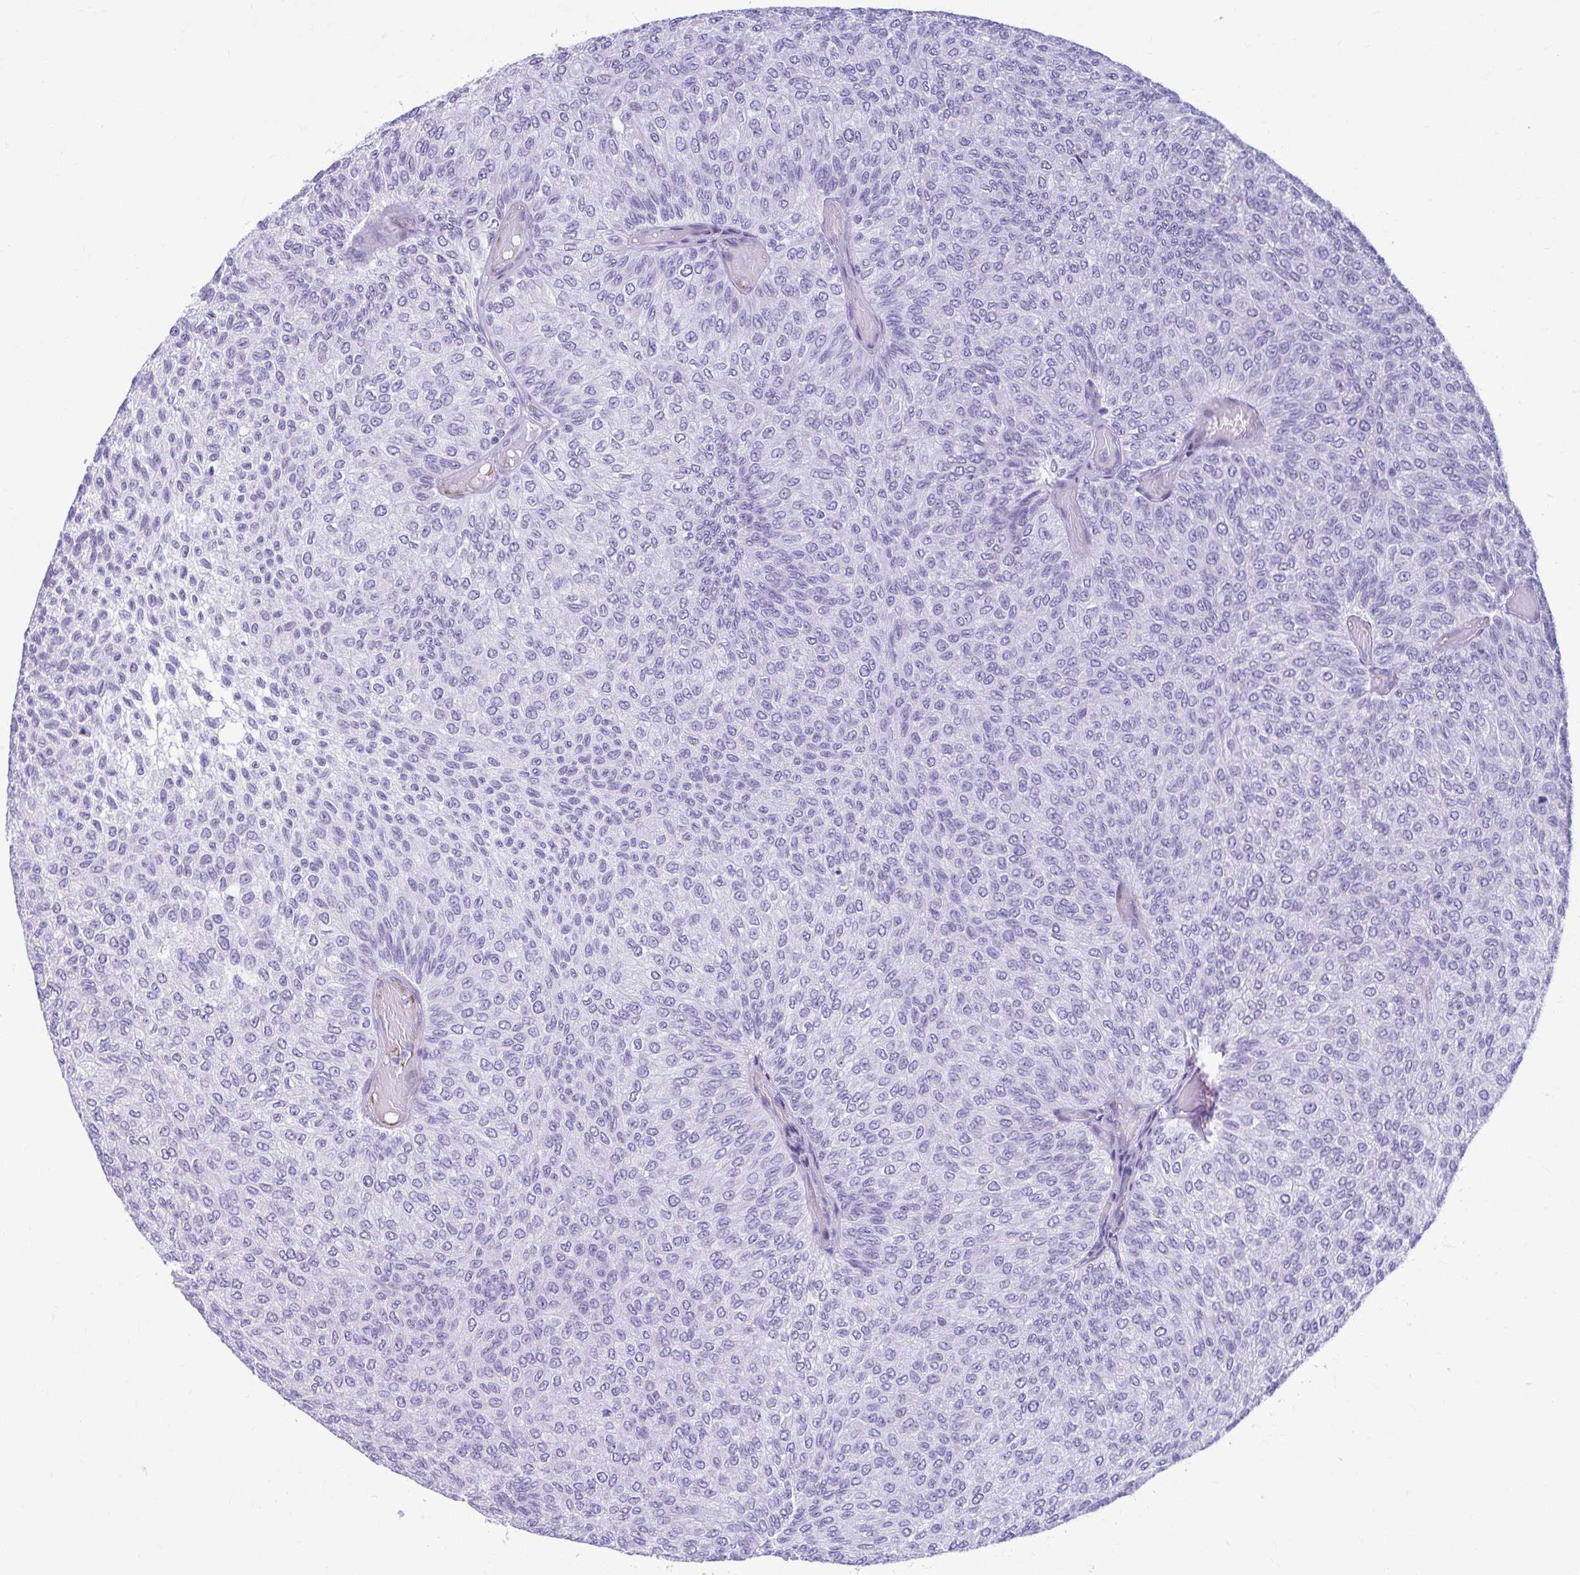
{"staining": {"intensity": "negative", "quantity": "none", "location": "none"}, "tissue": "urothelial cancer", "cell_type": "Tumor cells", "image_type": "cancer", "snomed": [{"axis": "morphology", "description": "Urothelial carcinoma, Low grade"}, {"axis": "topography", "description": "Urinary bladder"}], "caption": "This is an immunohistochemistry (IHC) image of urothelial cancer. There is no expression in tumor cells.", "gene": "TCEAL3", "patient": {"sex": "male", "age": 78}}